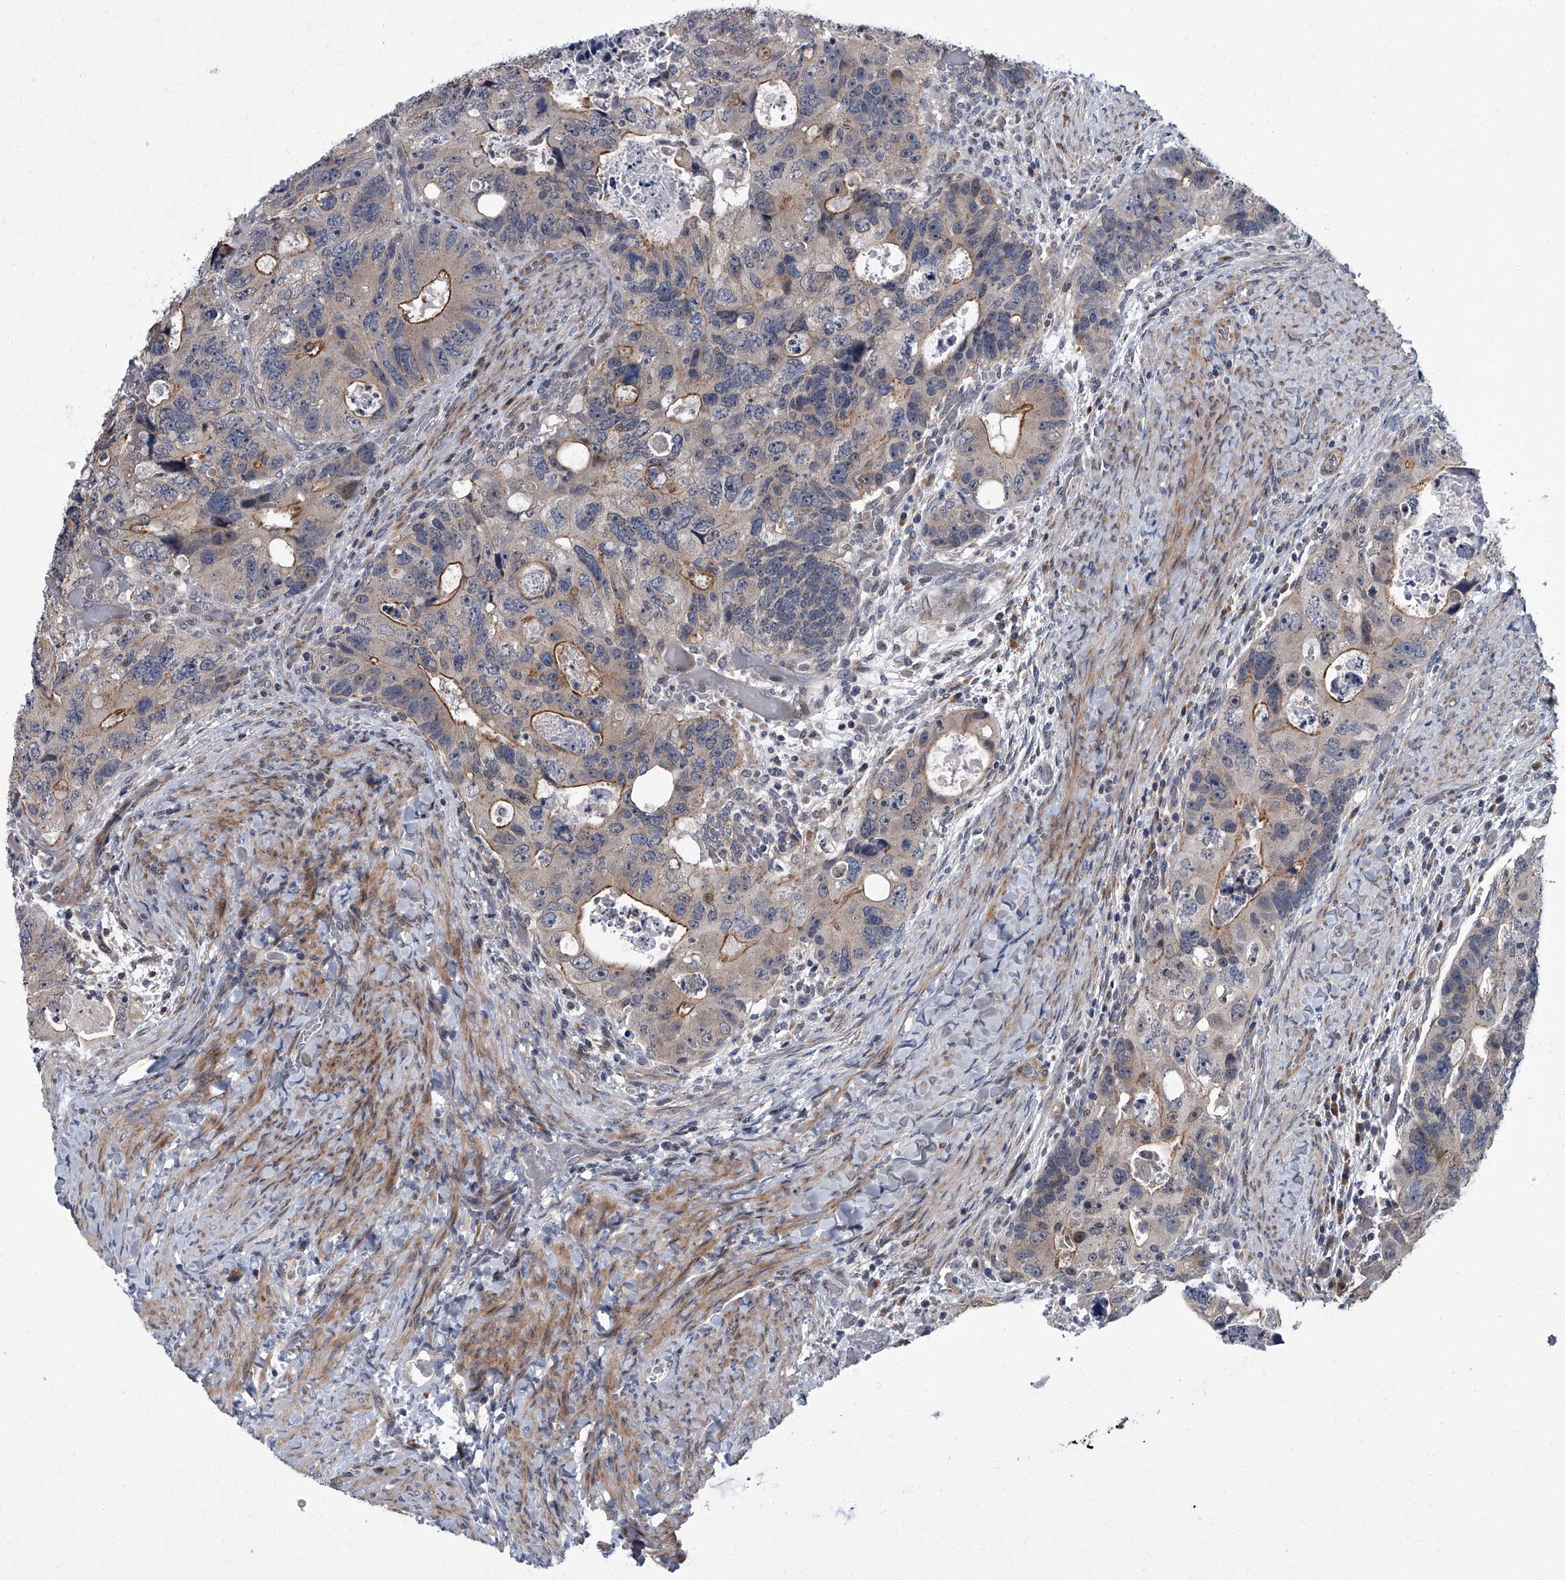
{"staining": {"intensity": "moderate", "quantity": "<25%", "location": "cytoplasmic/membranous"}, "tissue": "colorectal cancer", "cell_type": "Tumor cells", "image_type": "cancer", "snomed": [{"axis": "morphology", "description": "Adenocarcinoma, NOS"}, {"axis": "topography", "description": "Rectum"}], "caption": "A high-resolution photomicrograph shows immunohistochemistry (IHC) staining of colorectal cancer, which exhibits moderate cytoplasmic/membranous staining in about <25% of tumor cells. Ihc stains the protein of interest in brown and the nuclei are stained blue.", "gene": "ZNF274", "patient": {"sex": "male", "age": 59}}